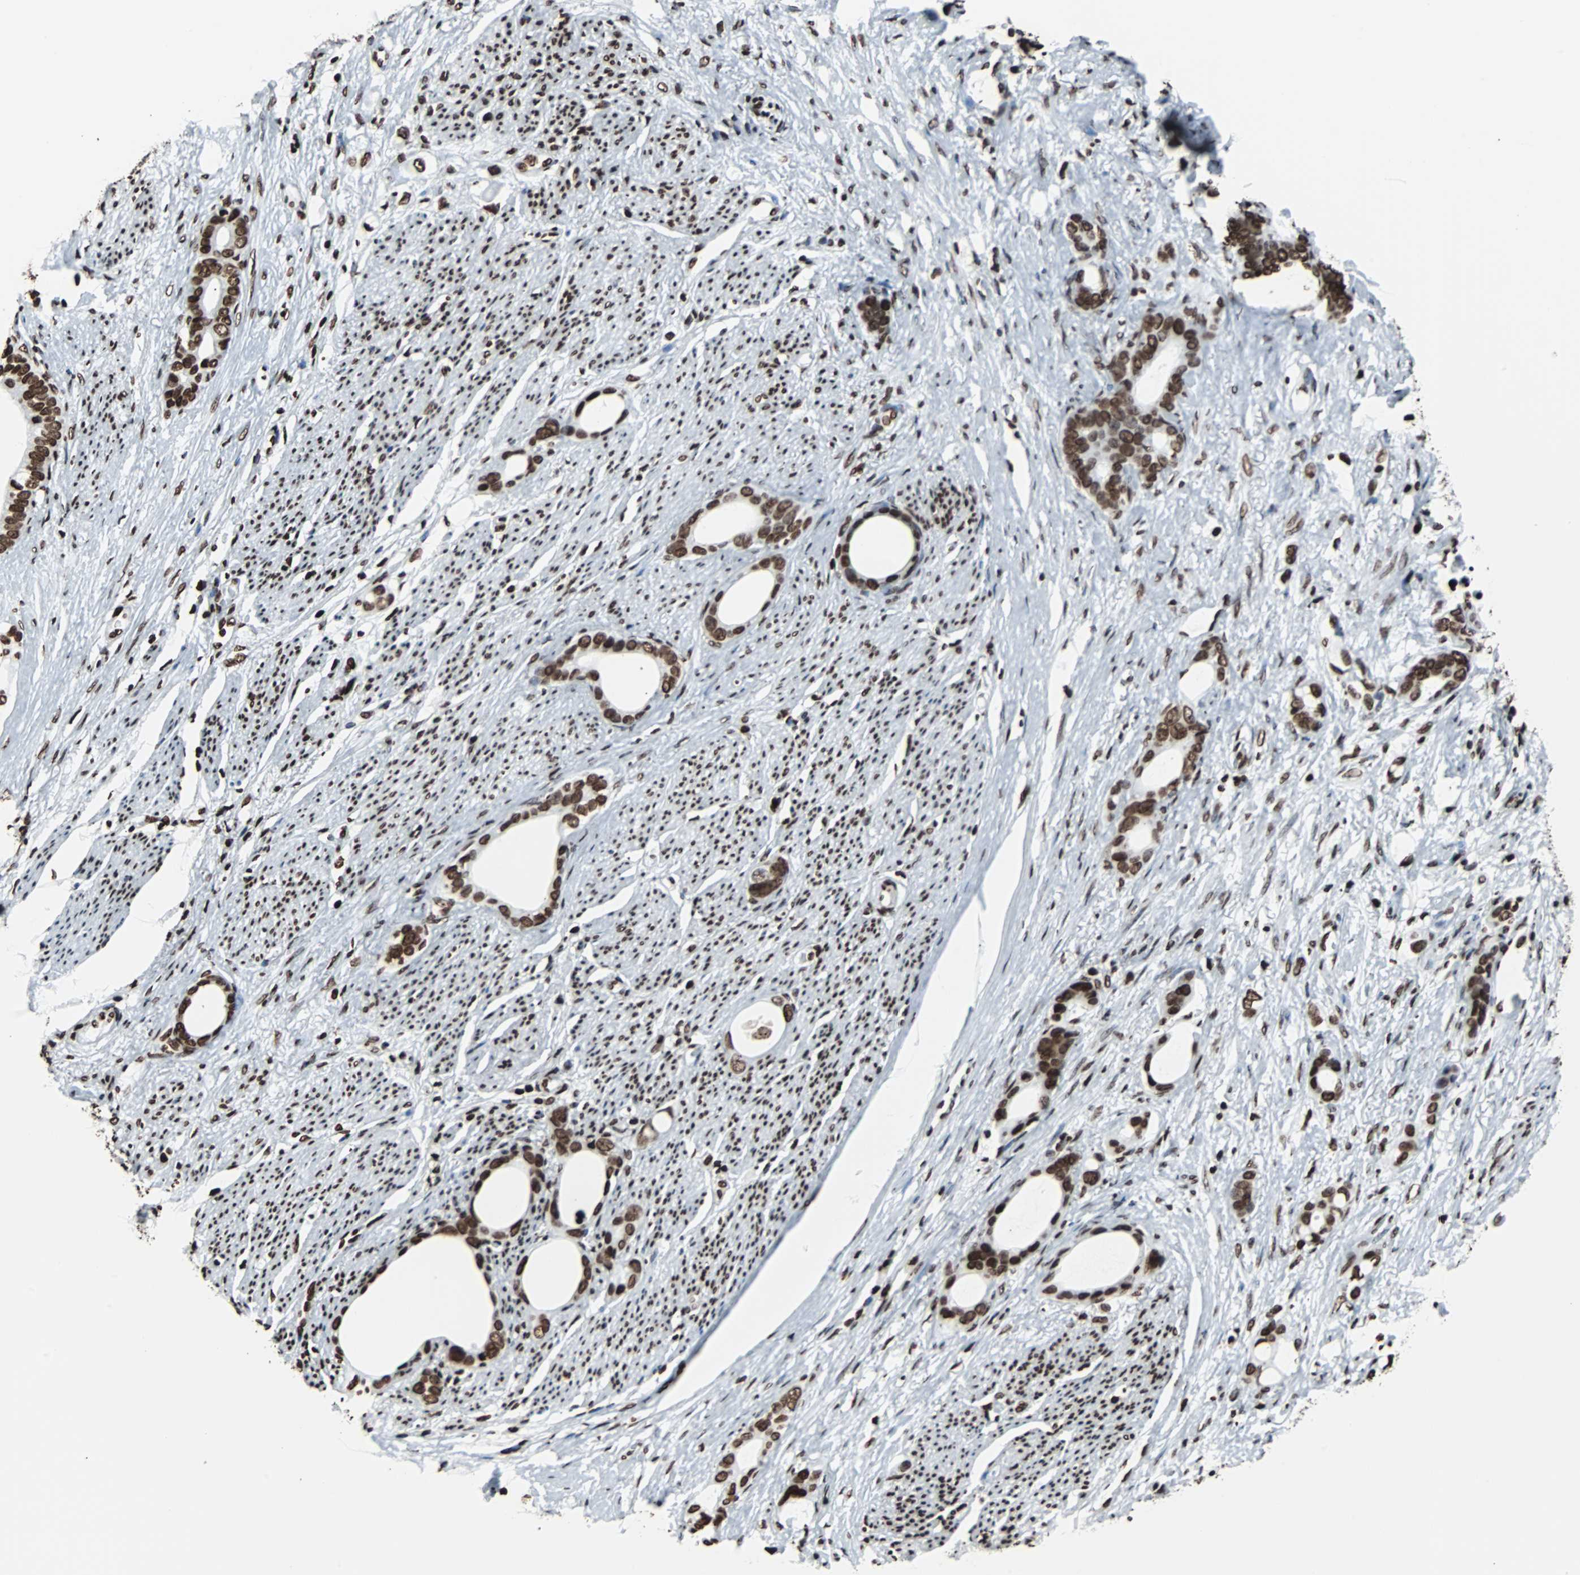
{"staining": {"intensity": "strong", "quantity": ">75%", "location": "nuclear"}, "tissue": "stomach cancer", "cell_type": "Tumor cells", "image_type": "cancer", "snomed": [{"axis": "morphology", "description": "Adenocarcinoma, NOS"}, {"axis": "topography", "description": "Stomach"}], "caption": "Stomach adenocarcinoma stained with a protein marker displays strong staining in tumor cells.", "gene": "H2BC18", "patient": {"sex": "female", "age": 75}}